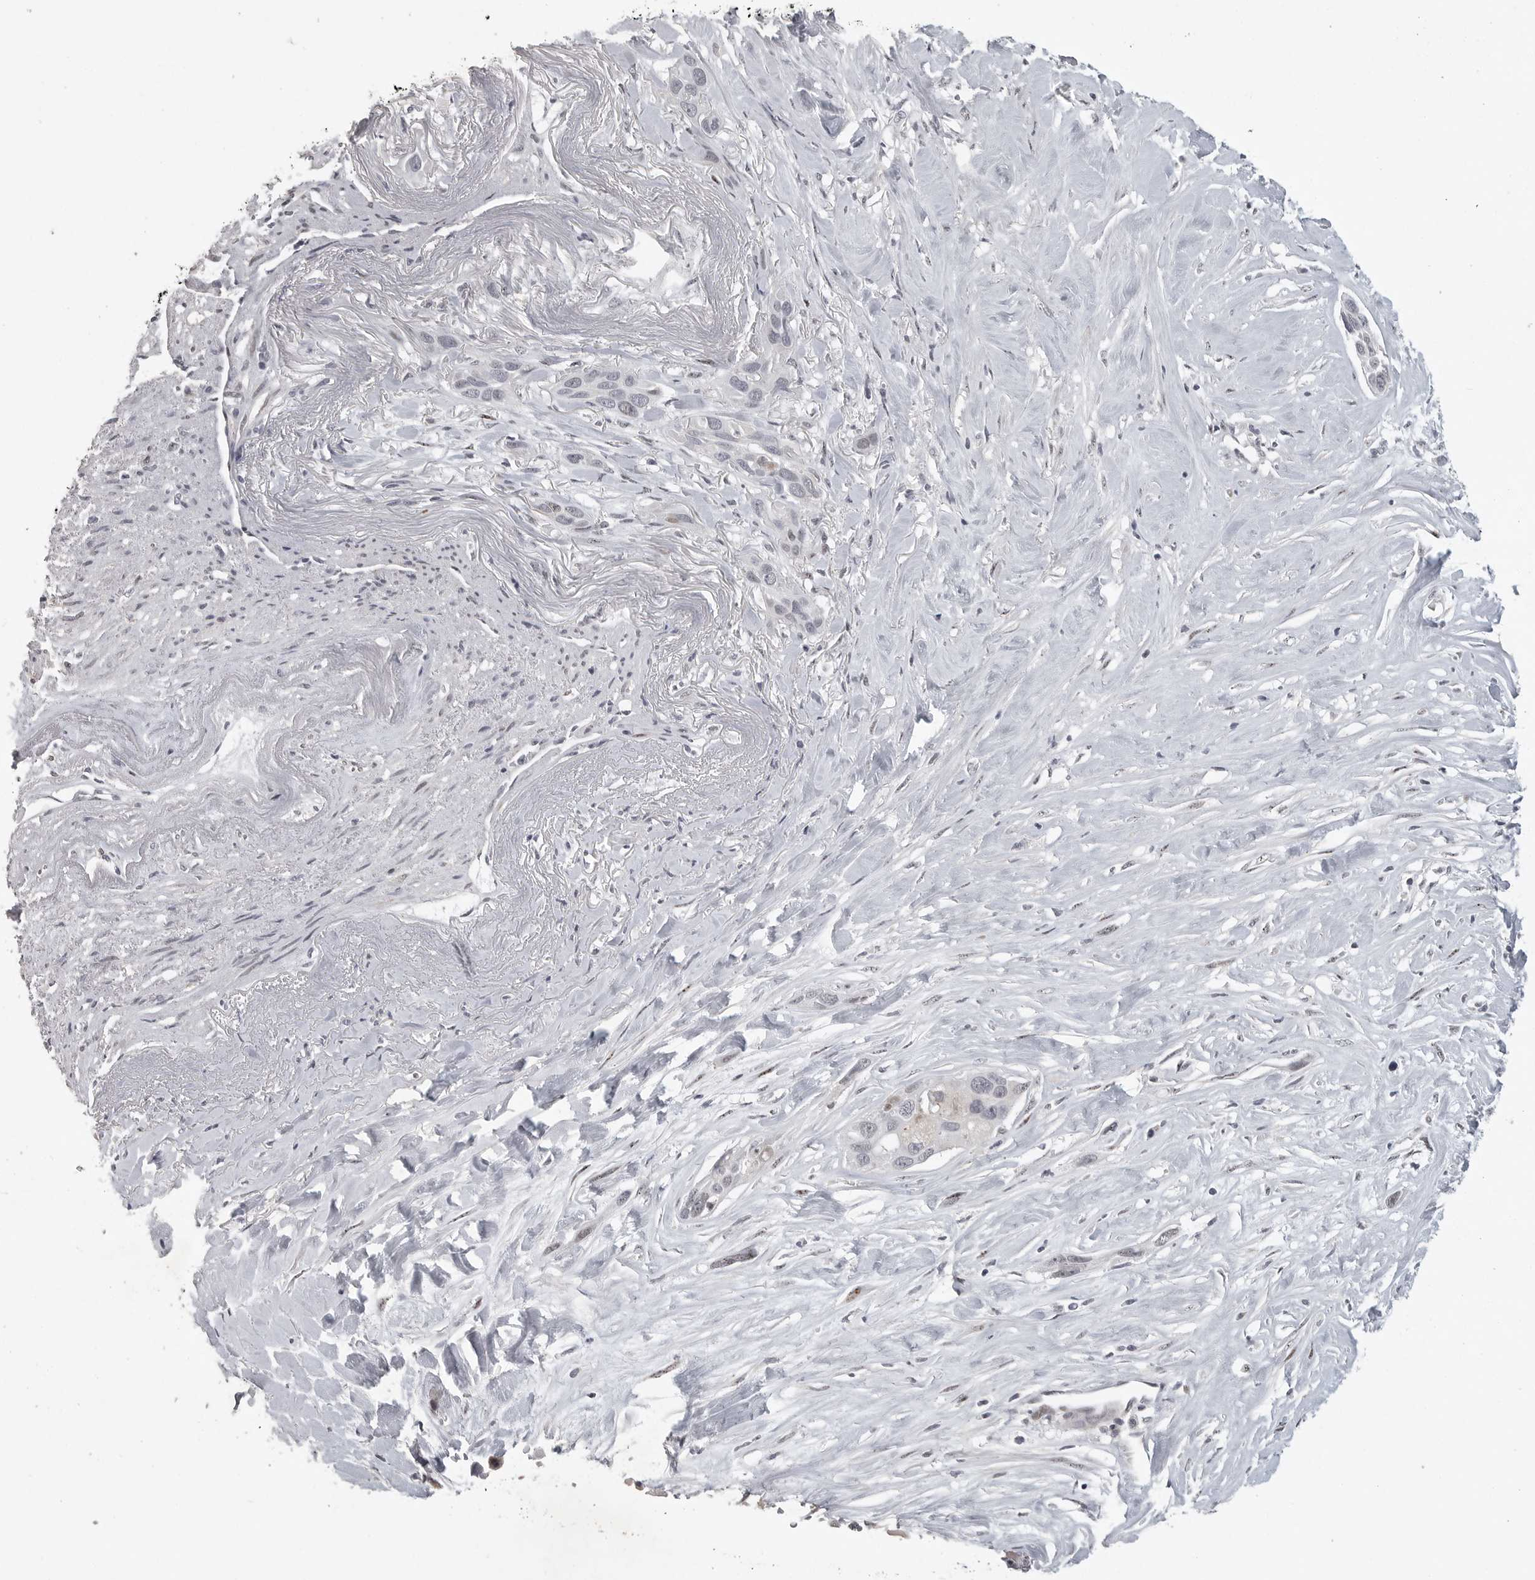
{"staining": {"intensity": "negative", "quantity": "none", "location": "none"}, "tissue": "pancreatic cancer", "cell_type": "Tumor cells", "image_type": "cancer", "snomed": [{"axis": "morphology", "description": "Adenocarcinoma, NOS"}, {"axis": "topography", "description": "Pancreas"}], "caption": "A histopathology image of pancreatic adenocarcinoma stained for a protein exhibits no brown staining in tumor cells.", "gene": "POLE2", "patient": {"sex": "female", "age": 60}}